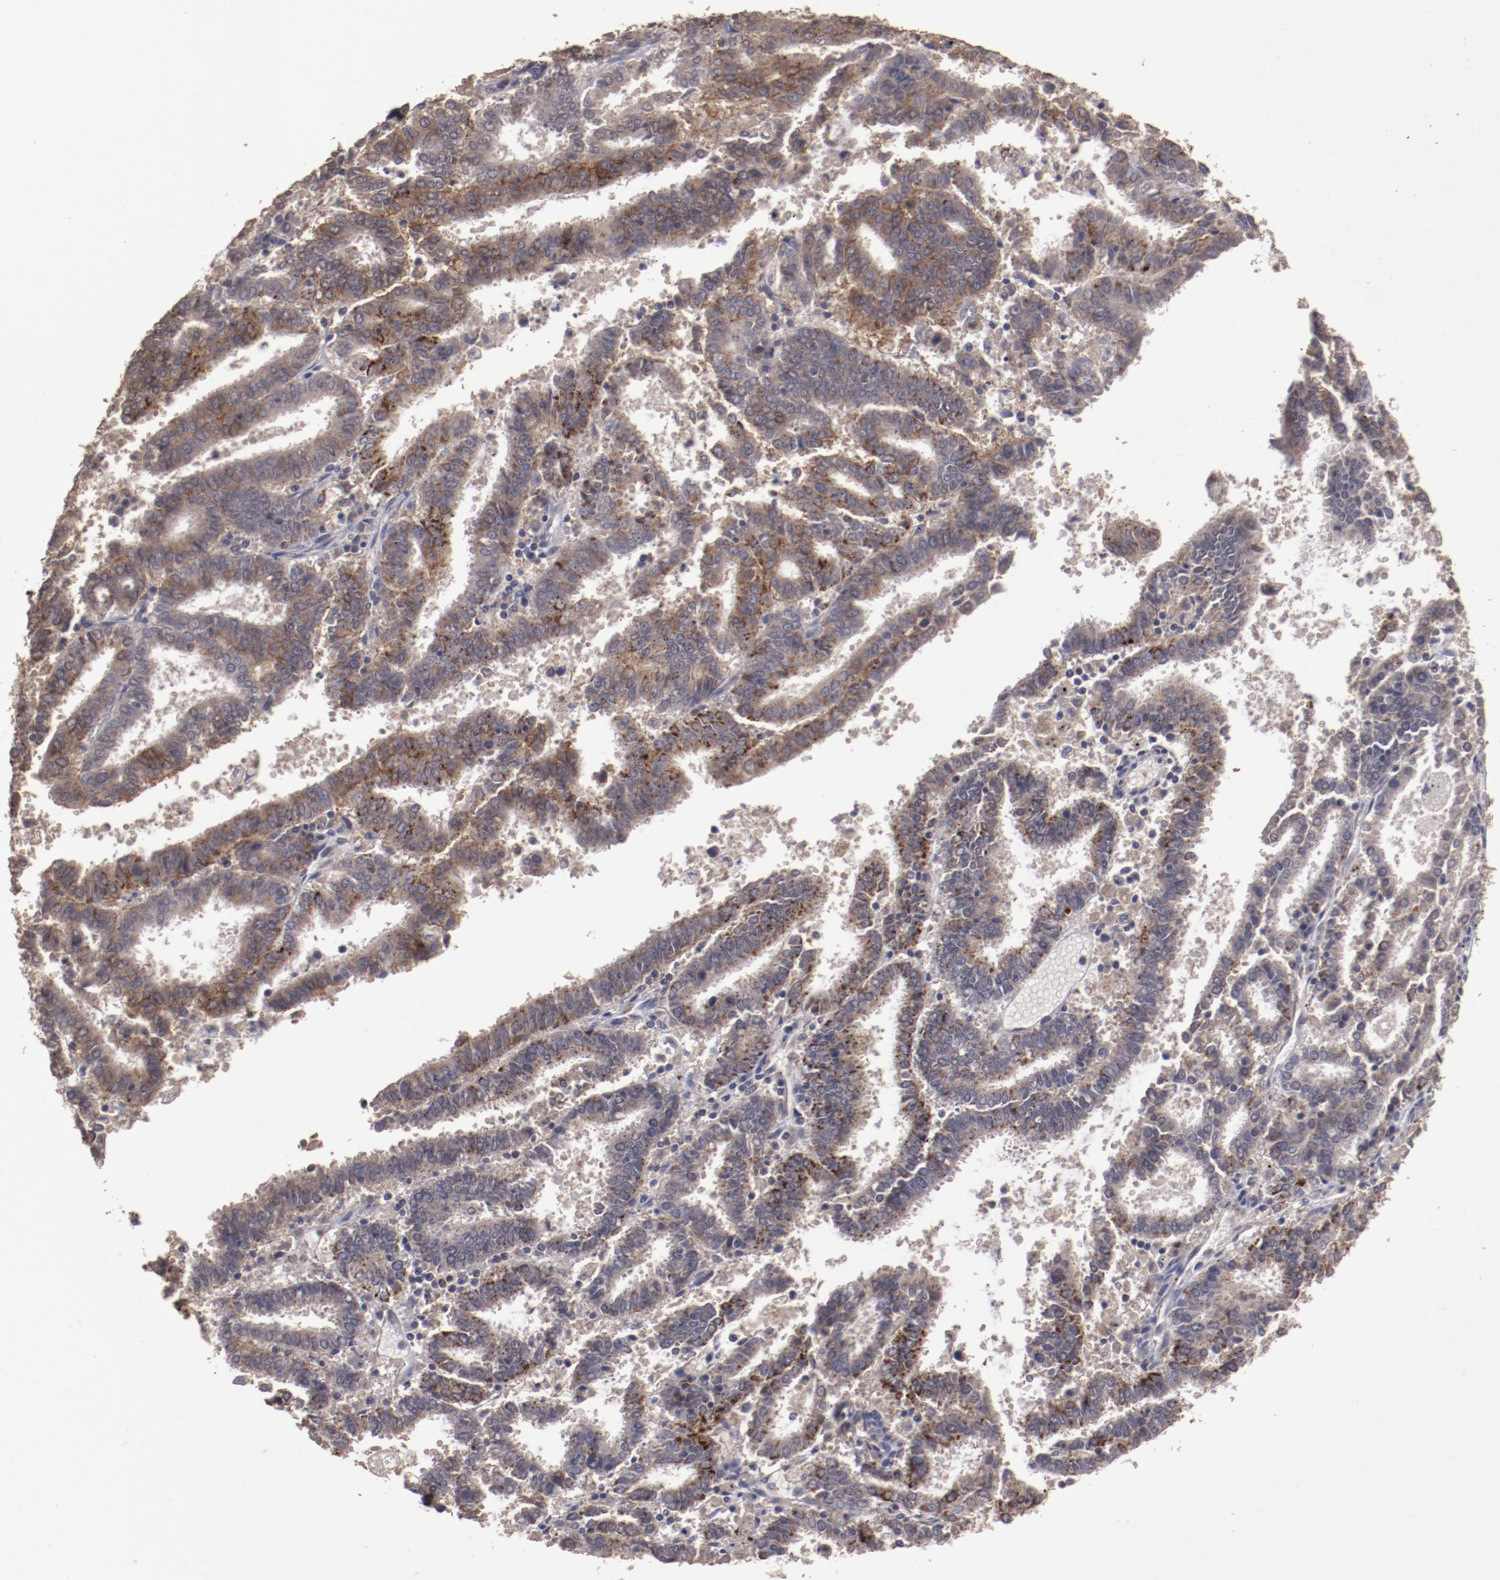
{"staining": {"intensity": "strong", "quantity": ">75%", "location": "cytoplasmic/membranous"}, "tissue": "endometrial cancer", "cell_type": "Tumor cells", "image_type": "cancer", "snomed": [{"axis": "morphology", "description": "Adenocarcinoma, NOS"}, {"axis": "topography", "description": "Uterus"}], "caption": "Tumor cells display high levels of strong cytoplasmic/membranous positivity in about >75% of cells in human endometrial cancer (adenocarcinoma). The staining is performed using DAB brown chromogen to label protein expression. The nuclei are counter-stained blue using hematoxylin.", "gene": "FAT1", "patient": {"sex": "female", "age": 83}}